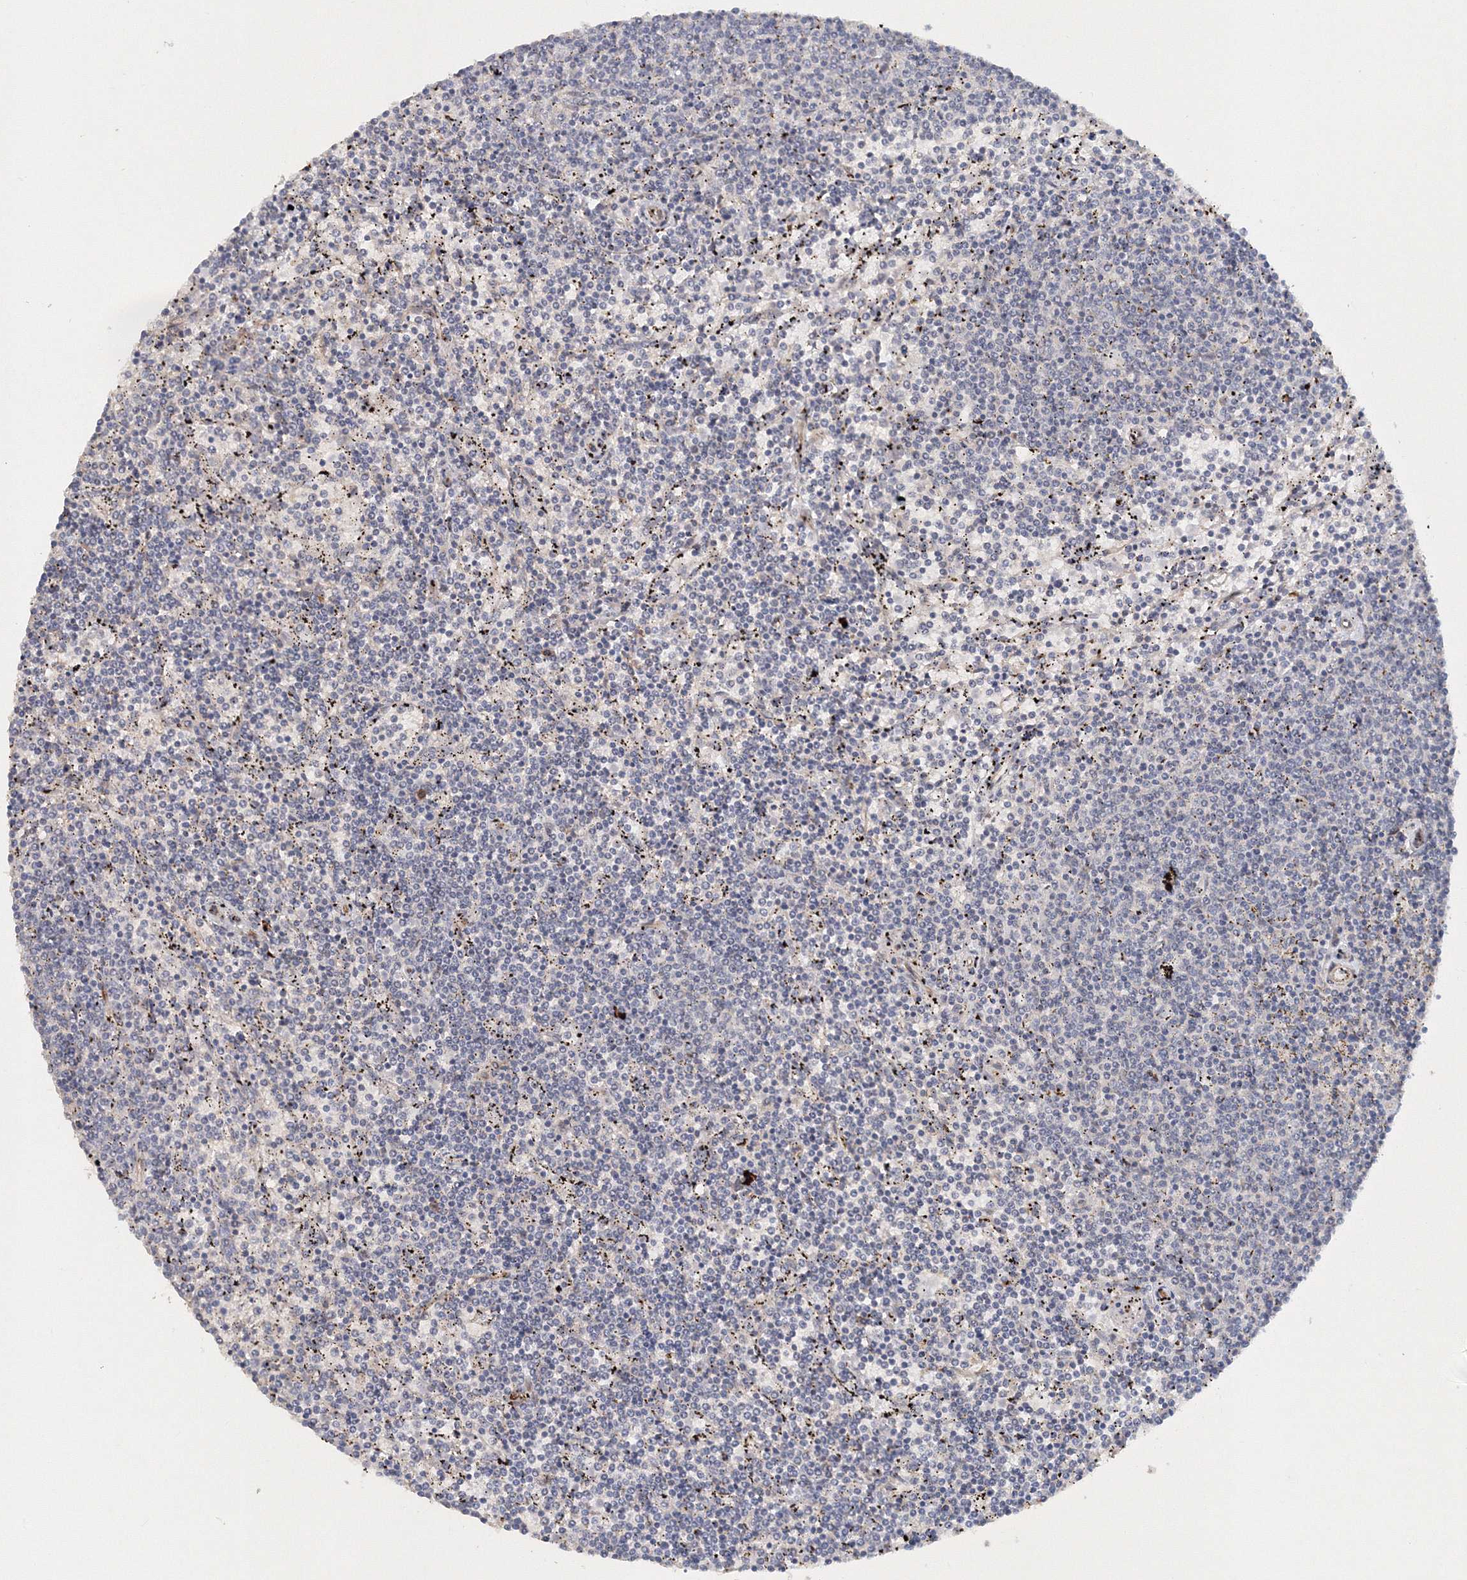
{"staining": {"intensity": "negative", "quantity": "none", "location": "none"}, "tissue": "lymphoma", "cell_type": "Tumor cells", "image_type": "cancer", "snomed": [{"axis": "morphology", "description": "Malignant lymphoma, non-Hodgkin's type, Low grade"}, {"axis": "topography", "description": "Spleen"}], "caption": "DAB (3,3'-diaminobenzidine) immunohistochemical staining of human low-grade malignant lymphoma, non-Hodgkin's type displays no significant positivity in tumor cells.", "gene": "NALF2", "patient": {"sex": "female", "age": 50}}